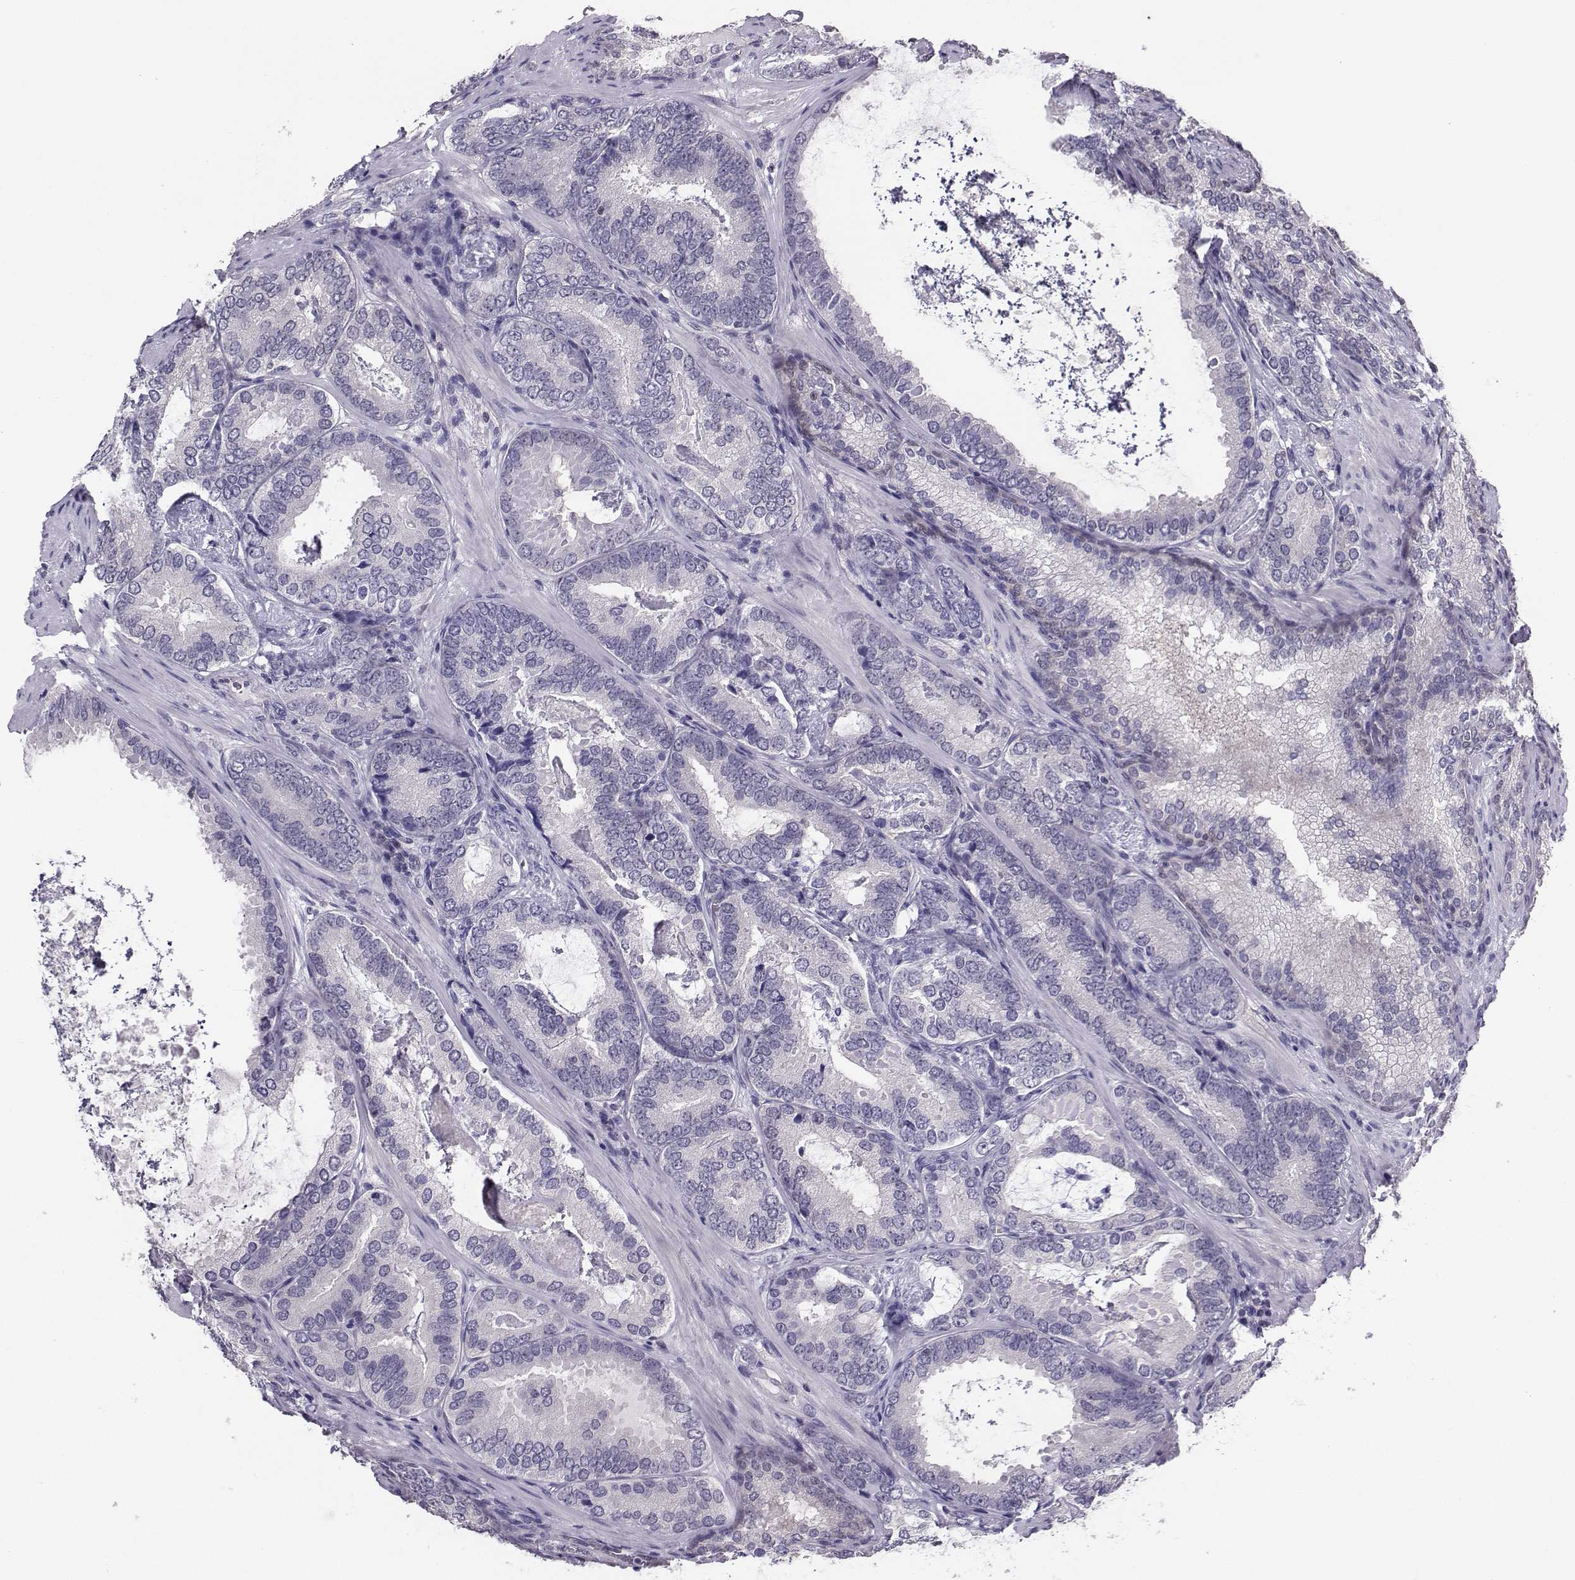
{"staining": {"intensity": "negative", "quantity": "none", "location": "none"}, "tissue": "prostate cancer", "cell_type": "Tumor cells", "image_type": "cancer", "snomed": [{"axis": "morphology", "description": "Adenocarcinoma, Low grade"}, {"axis": "topography", "description": "Prostate"}], "caption": "An immunohistochemistry micrograph of prostate cancer (low-grade adenocarcinoma) is shown. There is no staining in tumor cells of prostate cancer (low-grade adenocarcinoma).", "gene": "PGK1", "patient": {"sex": "male", "age": 60}}